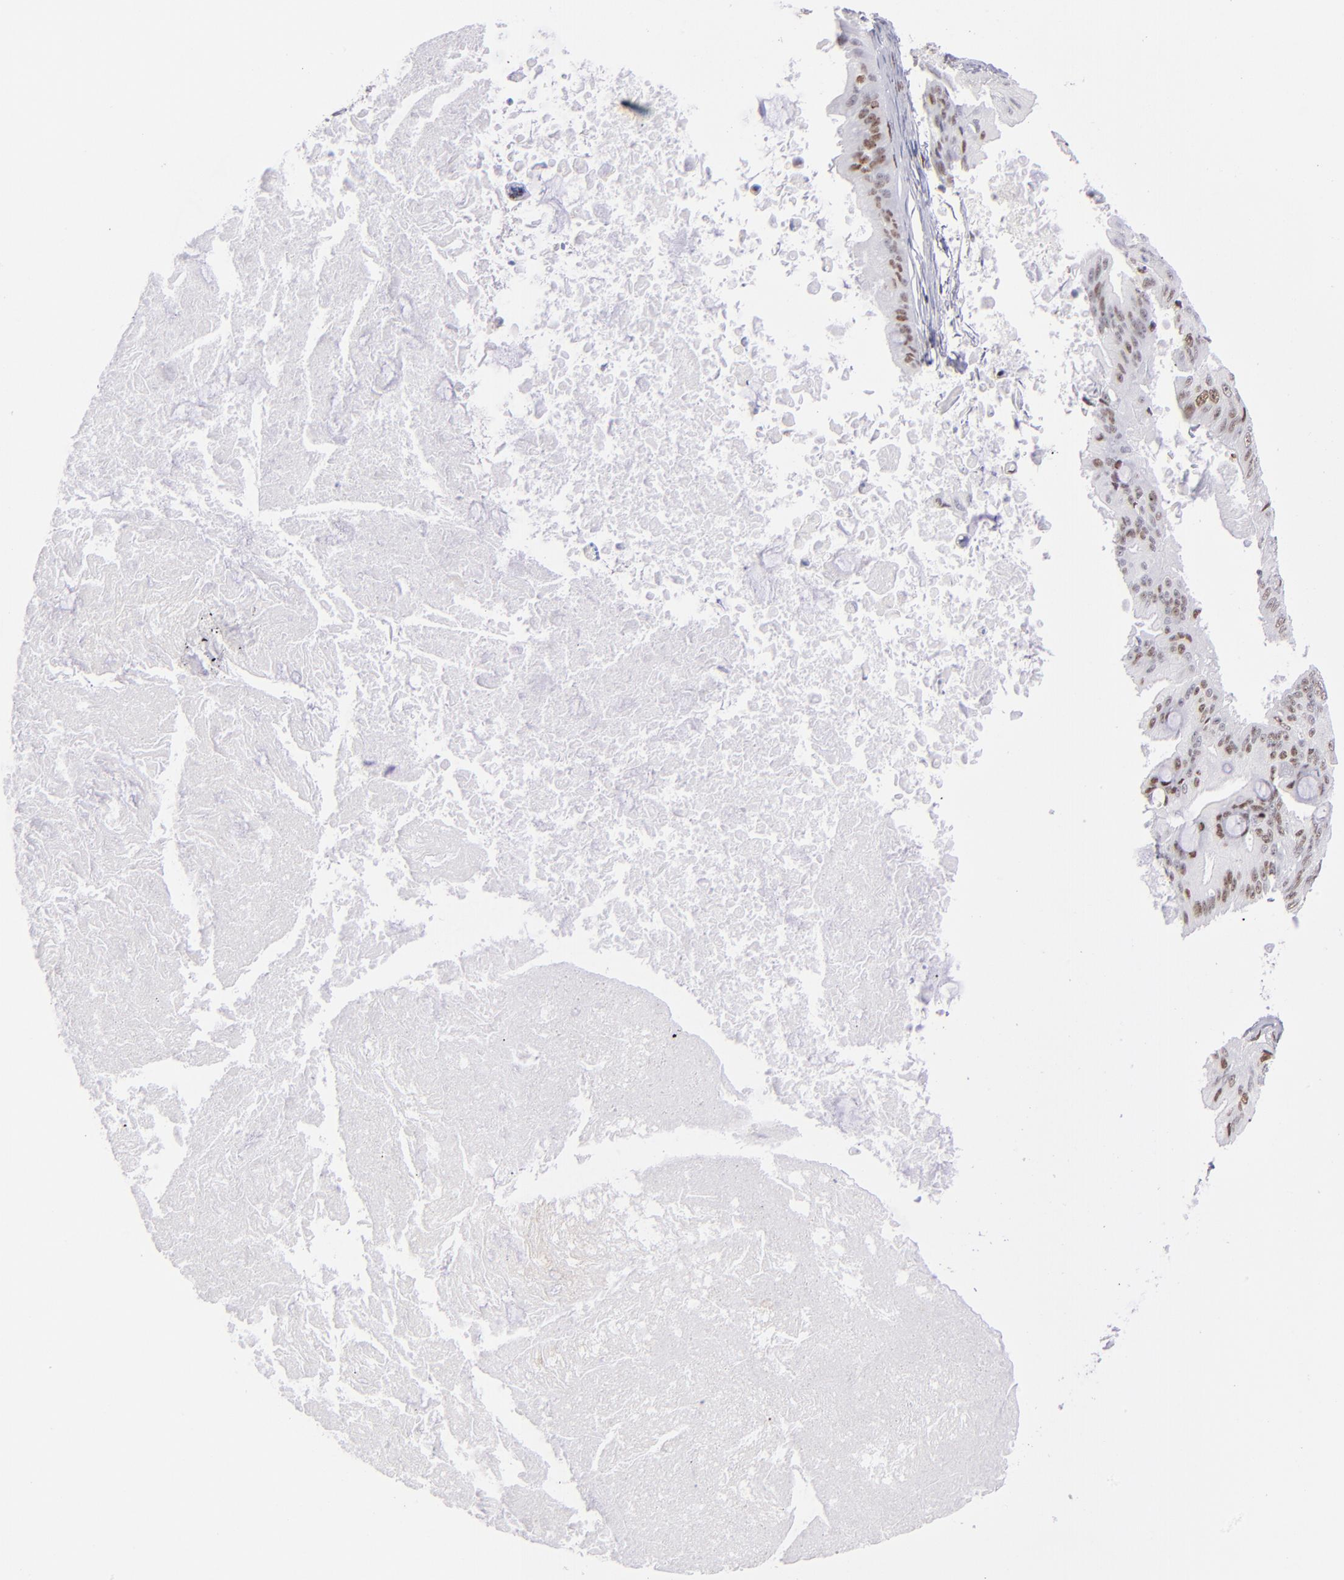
{"staining": {"intensity": "moderate", "quantity": "25%-75%", "location": "nuclear"}, "tissue": "ovarian cancer", "cell_type": "Tumor cells", "image_type": "cancer", "snomed": [{"axis": "morphology", "description": "Cystadenocarcinoma, mucinous, NOS"}, {"axis": "topography", "description": "Ovary"}], "caption": "Human ovarian cancer (mucinous cystadenocarcinoma) stained with a protein marker shows moderate staining in tumor cells.", "gene": "POLA1", "patient": {"sex": "female", "age": 37}}